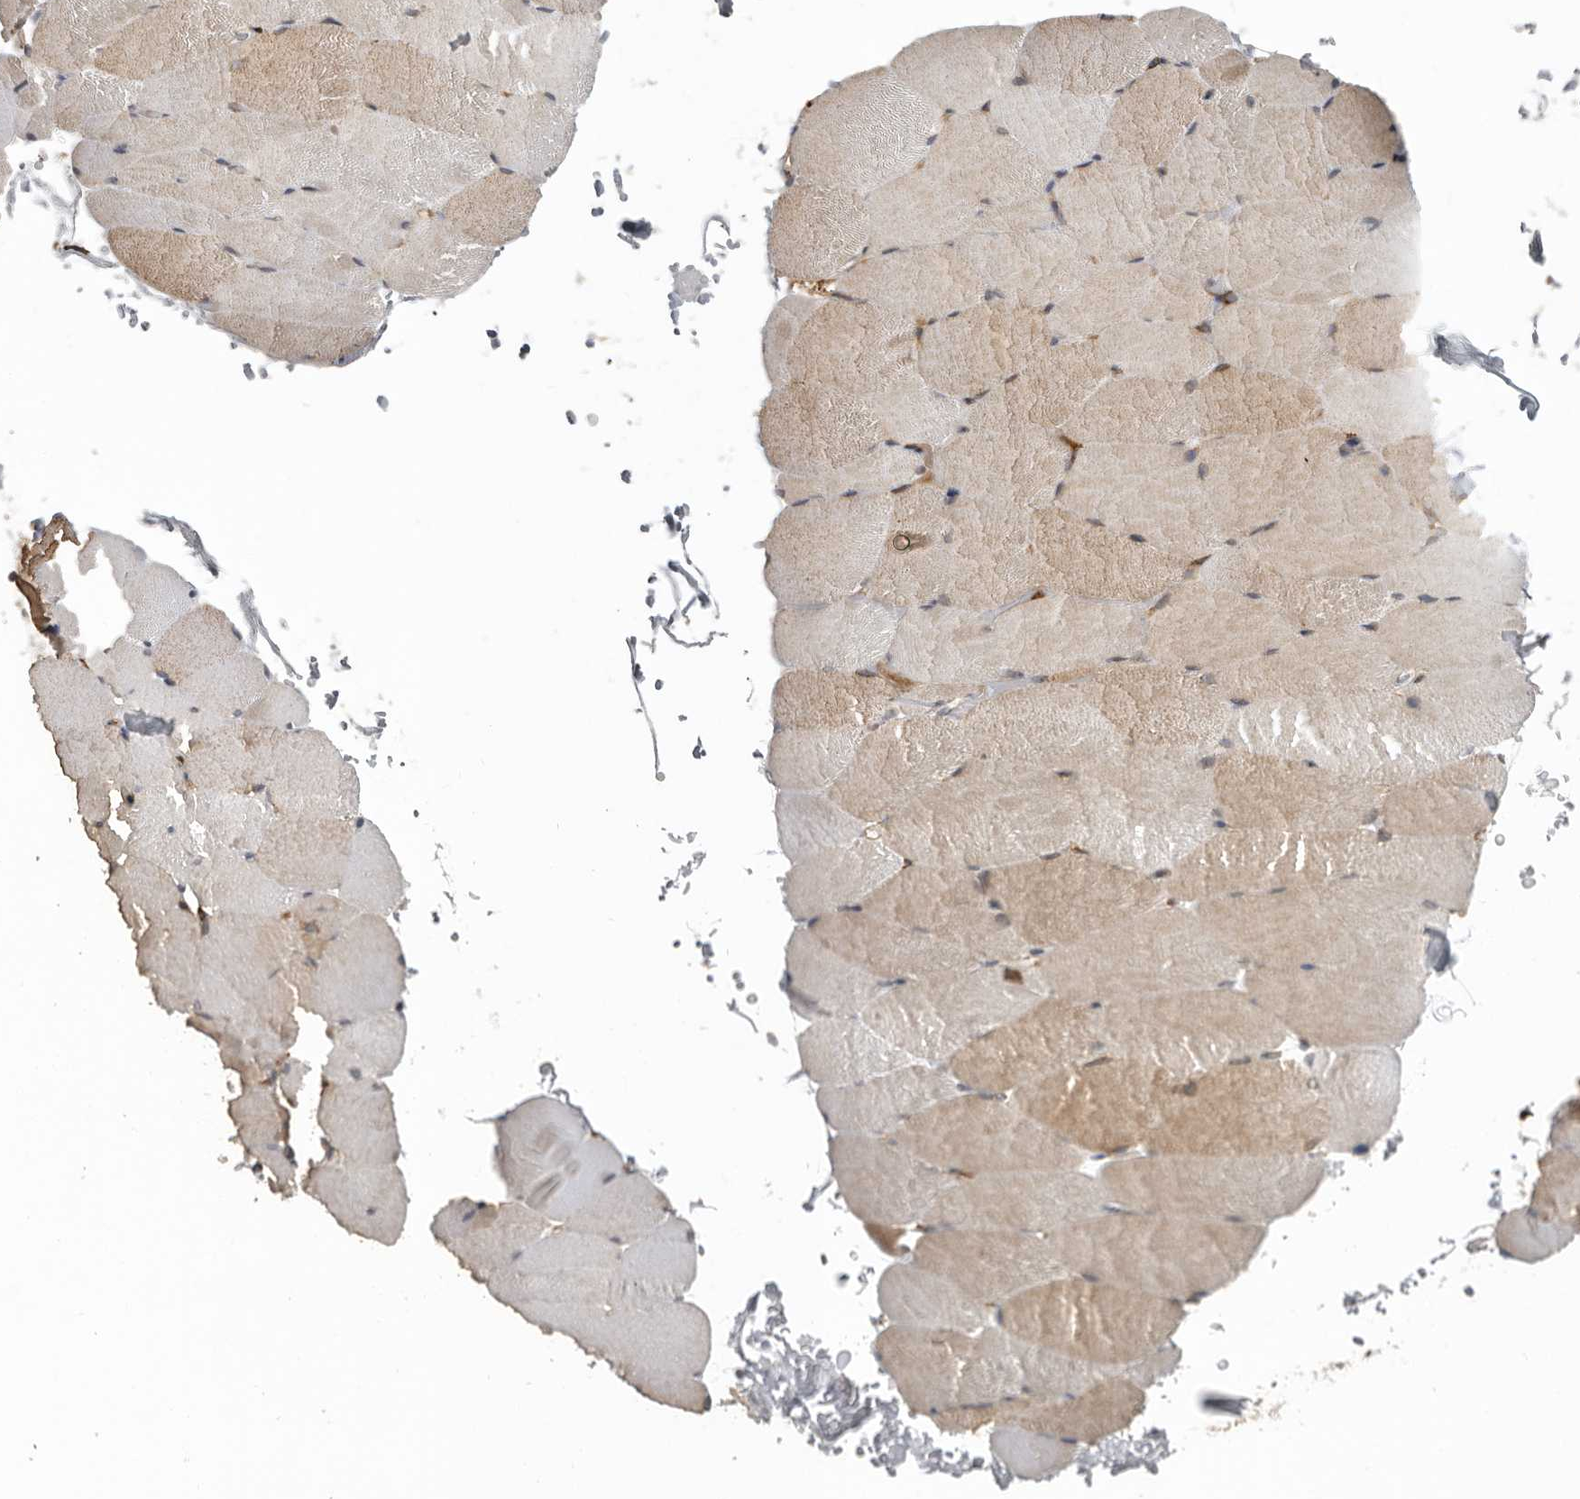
{"staining": {"intensity": "weak", "quantity": "25%-75%", "location": "cytoplasmic/membranous"}, "tissue": "skeletal muscle", "cell_type": "Myocytes", "image_type": "normal", "snomed": [{"axis": "morphology", "description": "Normal tissue, NOS"}, {"axis": "topography", "description": "Skeletal muscle"}, {"axis": "topography", "description": "Parathyroid gland"}], "caption": "This image exhibits IHC staining of normal human skeletal muscle, with low weak cytoplasmic/membranous positivity in approximately 25%-75% of myocytes.", "gene": "CEP350", "patient": {"sex": "female", "age": 37}}